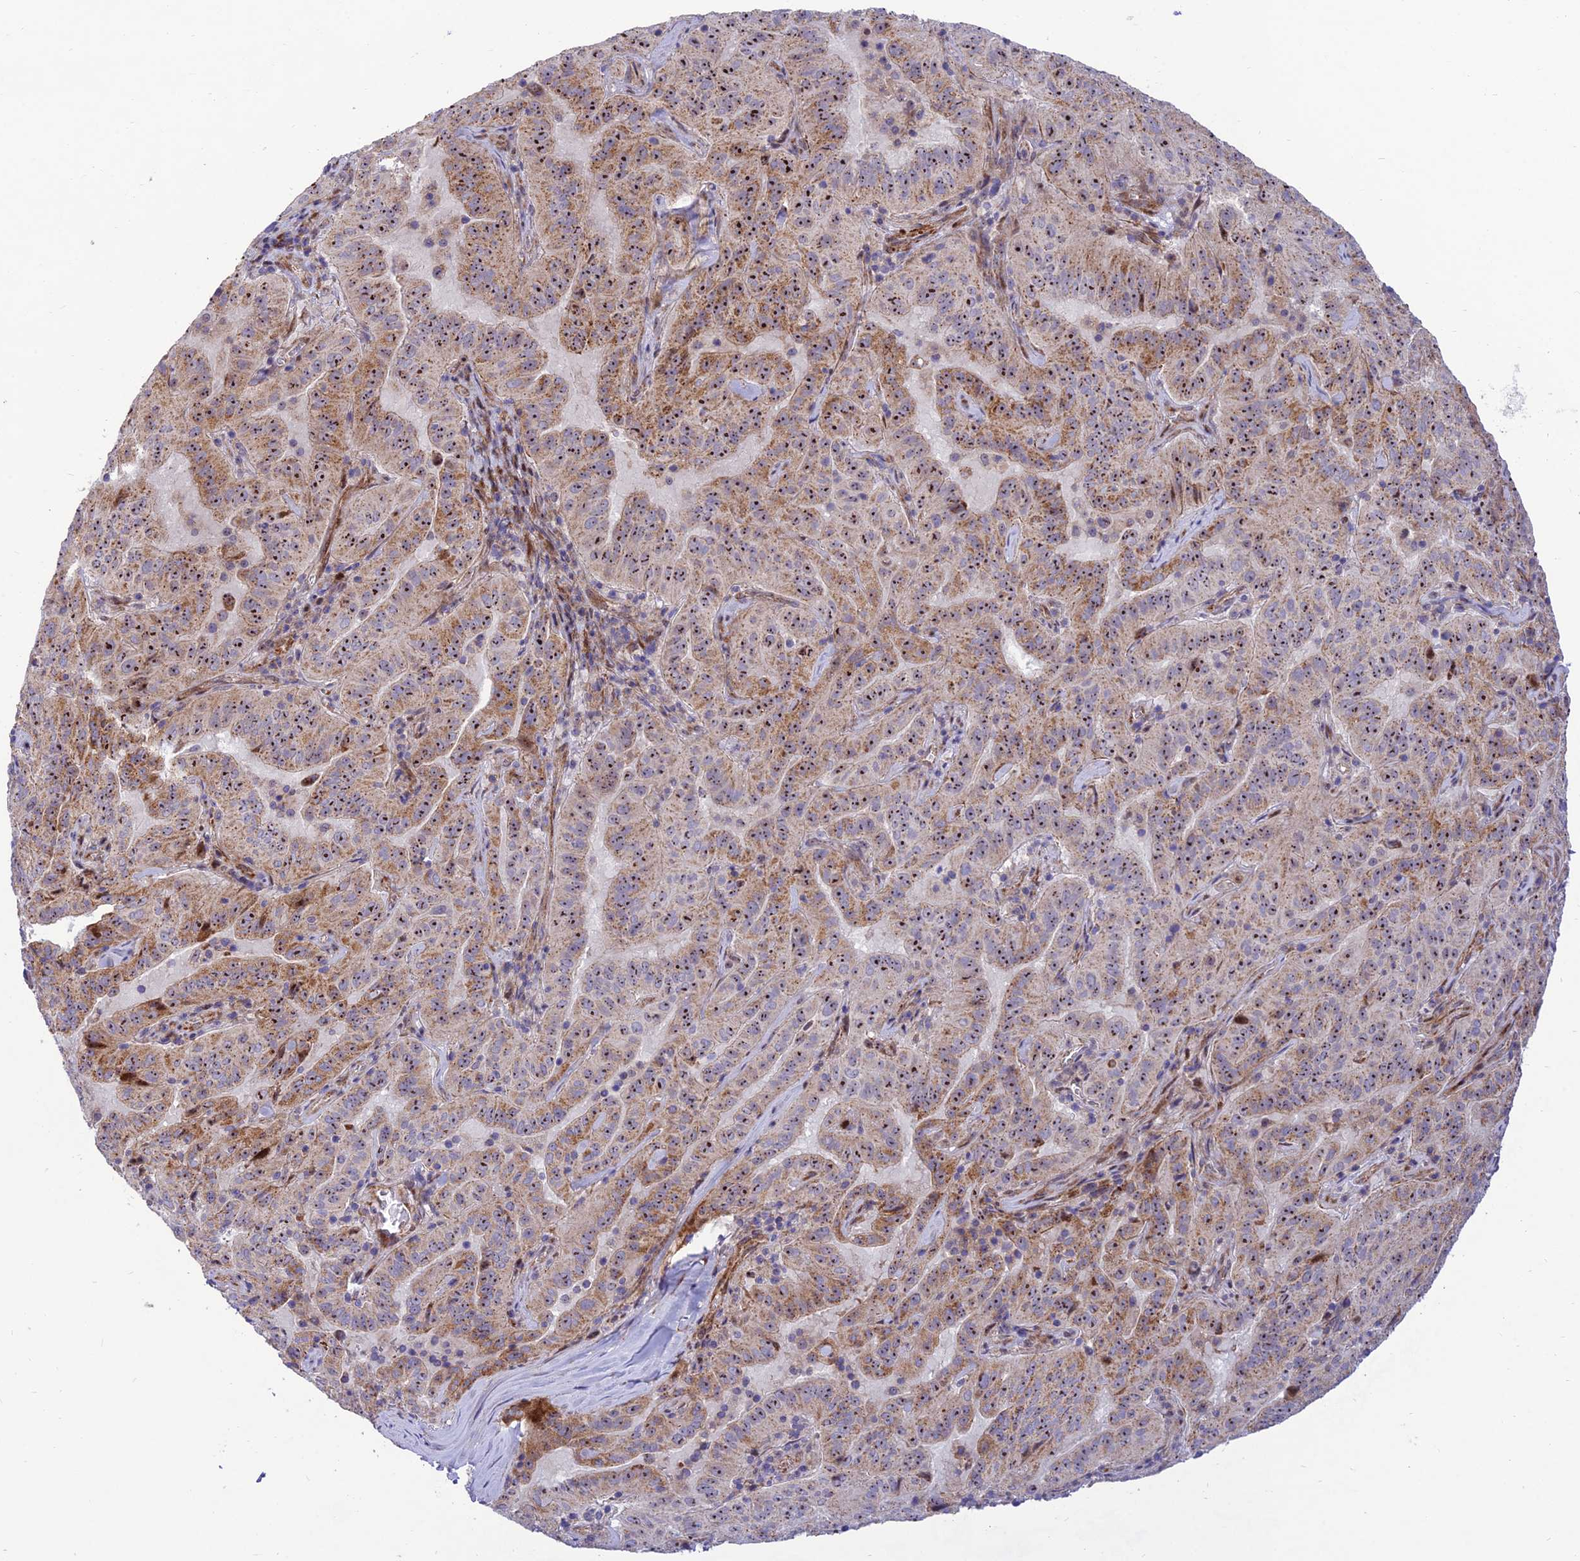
{"staining": {"intensity": "moderate", "quantity": "25%-75%", "location": "cytoplasmic/membranous,nuclear"}, "tissue": "pancreatic cancer", "cell_type": "Tumor cells", "image_type": "cancer", "snomed": [{"axis": "morphology", "description": "Adenocarcinoma, NOS"}, {"axis": "topography", "description": "Pancreas"}], "caption": "About 25%-75% of tumor cells in pancreatic cancer show moderate cytoplasmic/membranous and nuclear protein positivity as visualized by brown immunohistochemical staining.", "gene": "KBTBD7", "patient": {"sex": "male", "age": 63}}